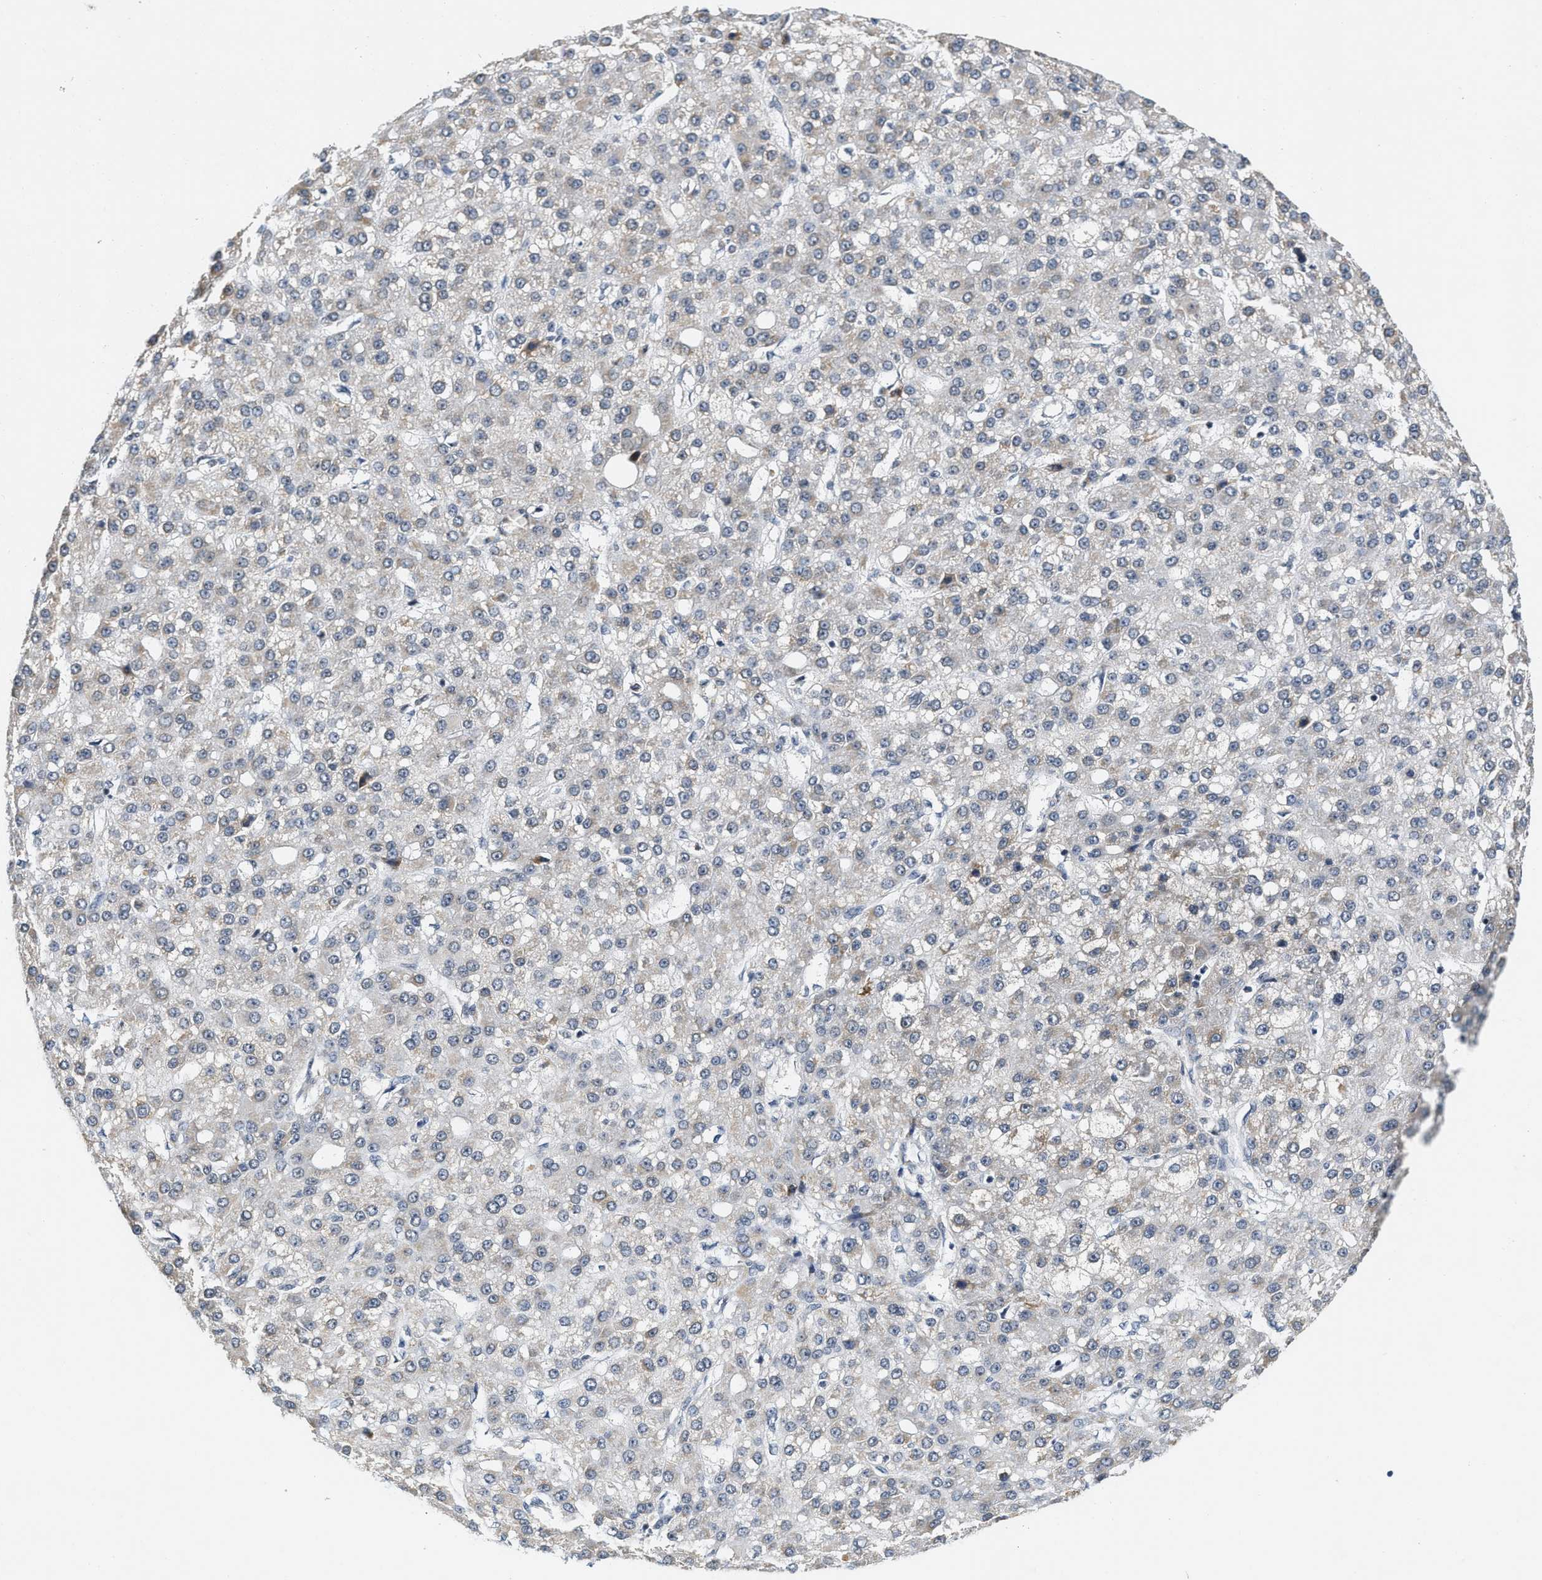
{"staining": {"intensity": "weak", "quantity": ">75%", "location": "cytoplasmic/membranous"}, "tissue": "liver cancer", "cell_type": "Tumor cells", "image_type": "cancer", "snomed": [{"axis": "morphology", "description": "Carcinoma, Hepatocellular, NOS"}, {"axis": "topography", "description": "Liver"}], "caption": "Immunohistochemical staining of human hepatocellular carcinoma (liver) demonstrates weak cytoplasmic/membranous protein positivity in approximately >75% of tumor cells. (brown staining indicates protein expression, while blue staining denotes nuclei).", "gene": "GIGYF1", "patient": {"sex": "male", "age": 67}}